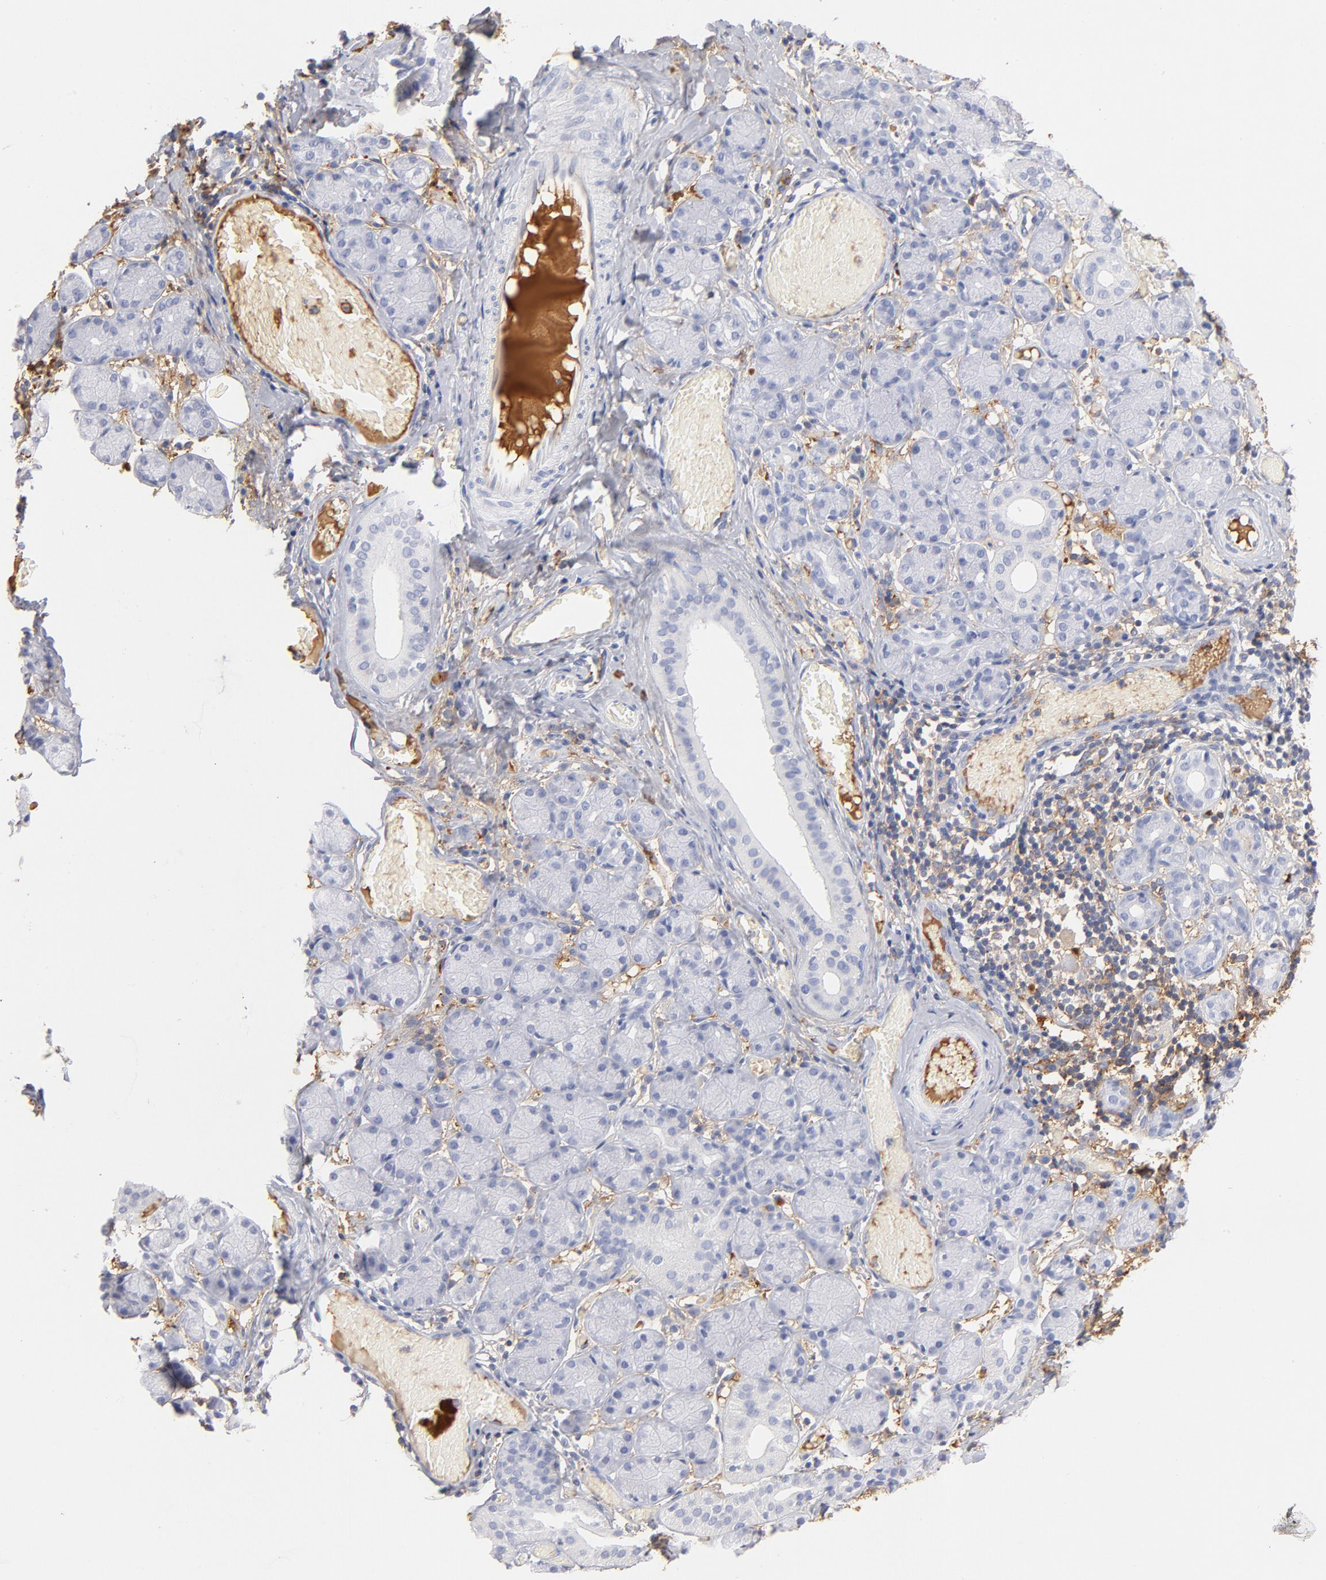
{"staining": {"intensity": "negative", "quantity": "none", "location": "none"}, "tissue": "salivary gland", "cell_type": "Glandular cells", "image_type": "normal", "snomed": [{"axis": "morphology", "description": "Normal tissue, NOS"}, {"axis": "topography", "description": "Salivary gland"}], "caption": "Immunohistochemistry photomicrograph of normal human salivary gland stained for a protein (brown), which shows no positivity in glandular cells.", "gene": "C3", "patient": {"sex": "female", "age": 24}}